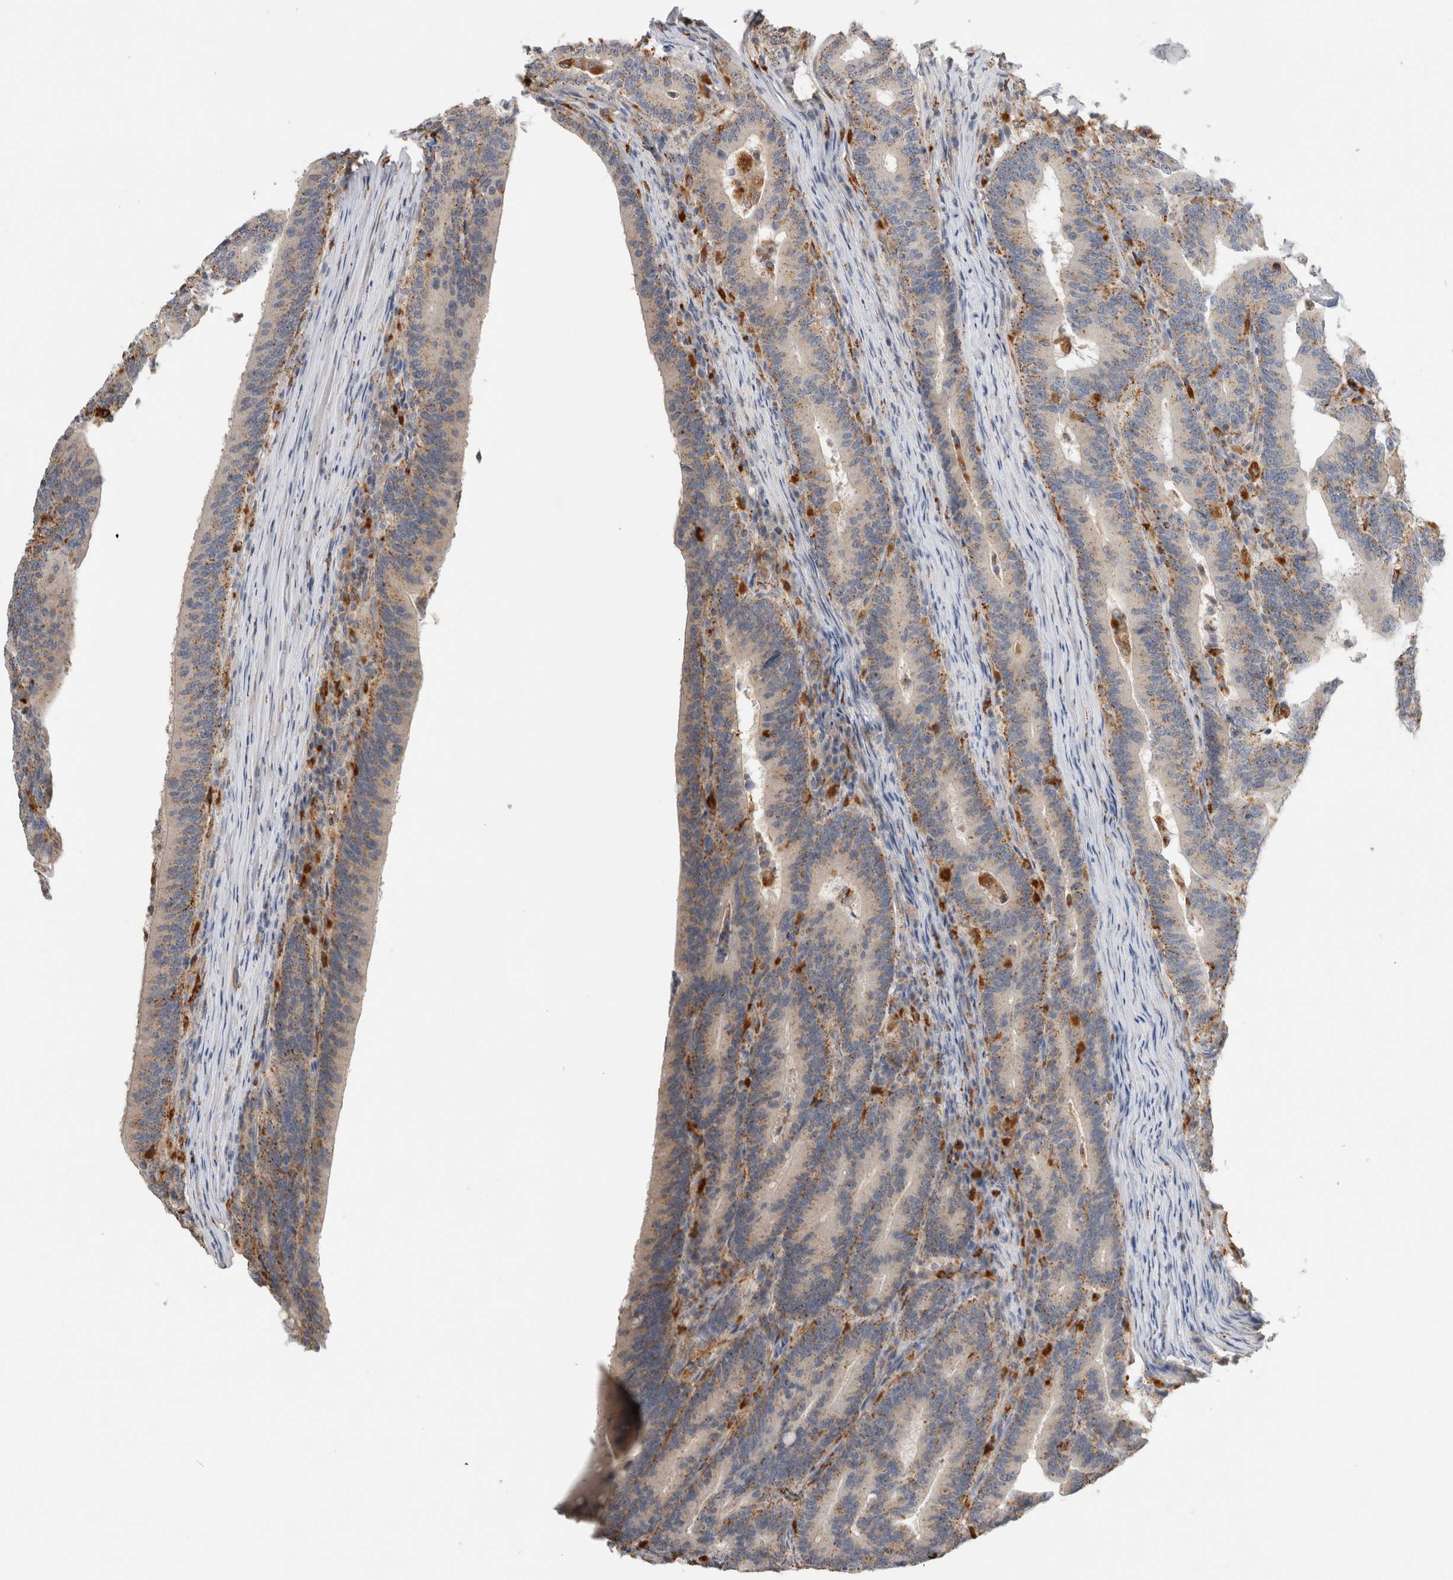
{"staining": {"intensity": "moderate", "quantity": "25%-75%", "location": "cytoplasmic/membranous"}, "tissue": "colorectal cancer", "cell_type": "Tumor cells", "image_type": "cancer", "snomed": [{"axis": "morphology", "description": "Adenocarcinoma, NOS"}, {"axis": "topography", "description": "Colon"}], "caption": "The immunohistochemical stain highlights moderate cytoplasmic/membranous expression in tumor cells of adenocarcinoma (colorectal) tissue.", "gene": "GNS", "patient": {"sex": "female", "age": 66}}